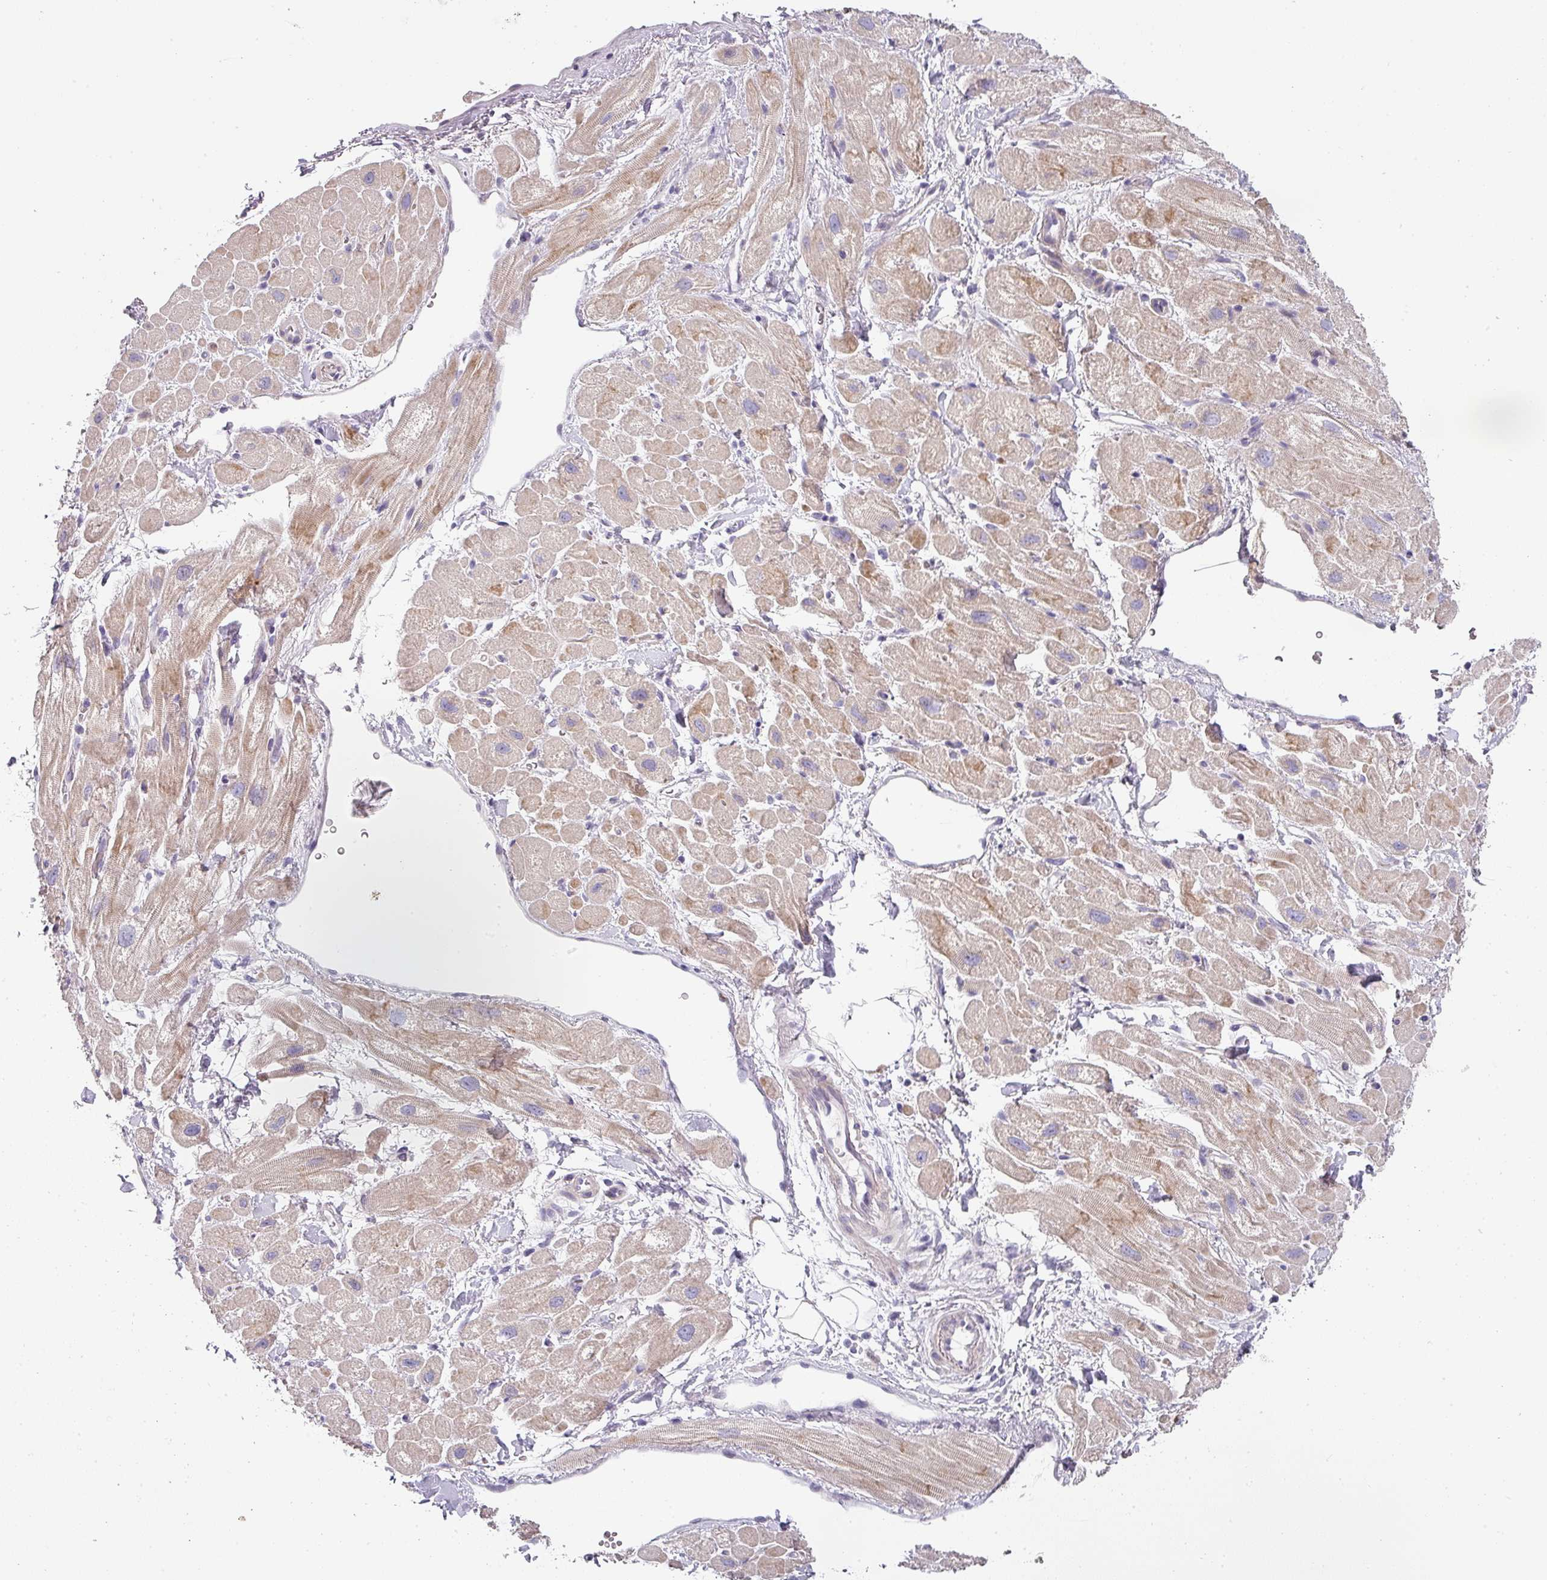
{"staining": {"intensity": "weak", "quantity": "25%-75%", "location": "cytoplasmic/membranous"}, "tissue": "heart muscle", "cell_type": "Cardiomyocytes", "image_type": "normal", "snomed": [{"axis": "morphology", "description": "Normal tissue, NOS"}, {"axis": "topography", "description": "Heart"}], "caption": "Approximately 25%-75% of cardiomyocytes in benign heart muscle reveal weak cytoplasmic/membranous protein expression as visualized by brown immunohistochemical staining.", "gene": "BTLA", "patient": {"sex": "male", "age": 65}}